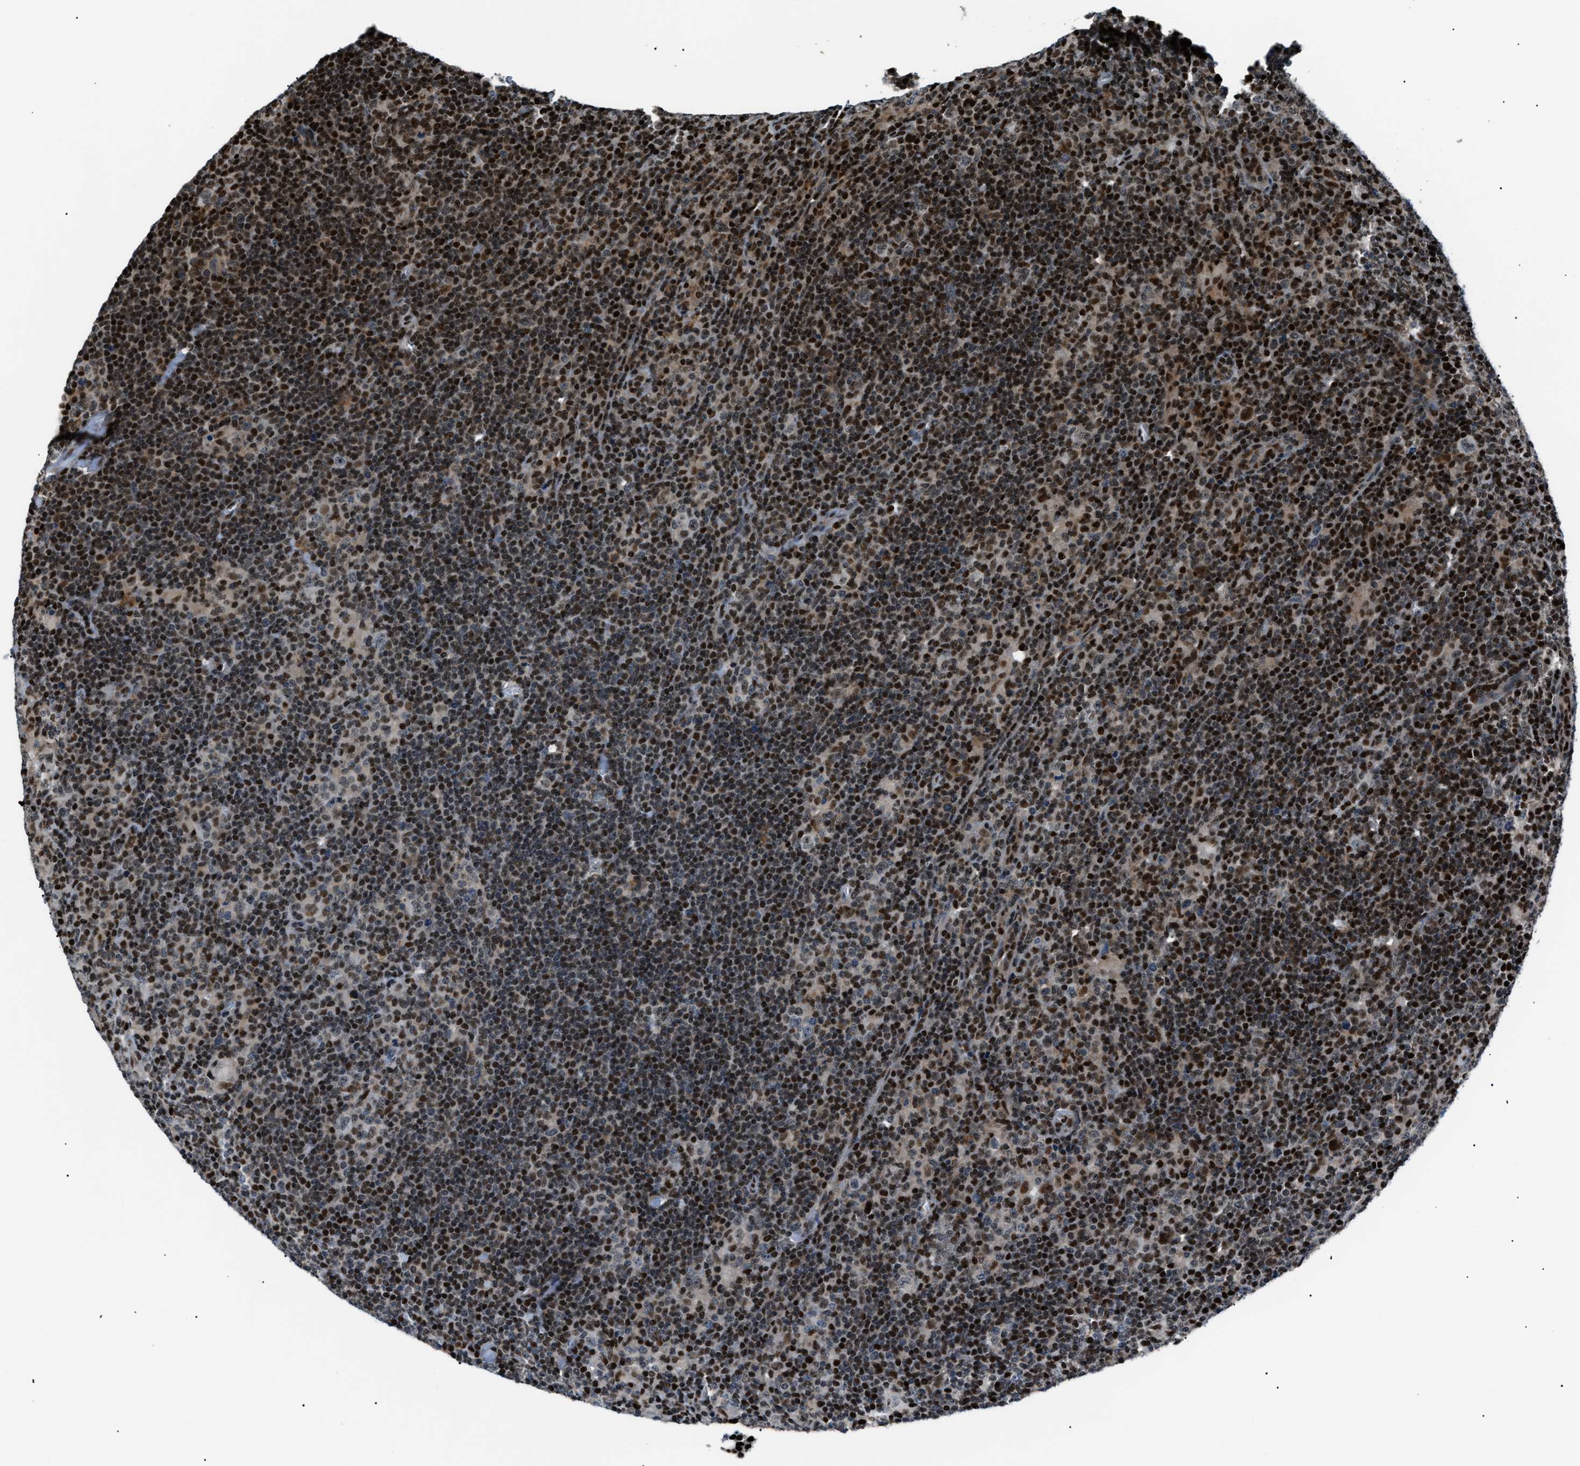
{"staining": {"intensity": "moderate", "quantity": "25%-75%", "location": "nuclear"}, "tissue": "lymphoma", "cell_type": "Tumor cells", "image_type": "cancer", "snomed": [{"axis": "morphology", "description": "Hodgkin's disease, NOS"}, {"axis": "topography", "description": "Lymph node"}], "caption": "IHC image of lymphoma stained for a protein (brown), which reveals medium levels of moderate nuclear expression in approximately 25%-75% of tumor cells.", "gene": "PRKX", "patient": {"sex": "female", "age": 57}}